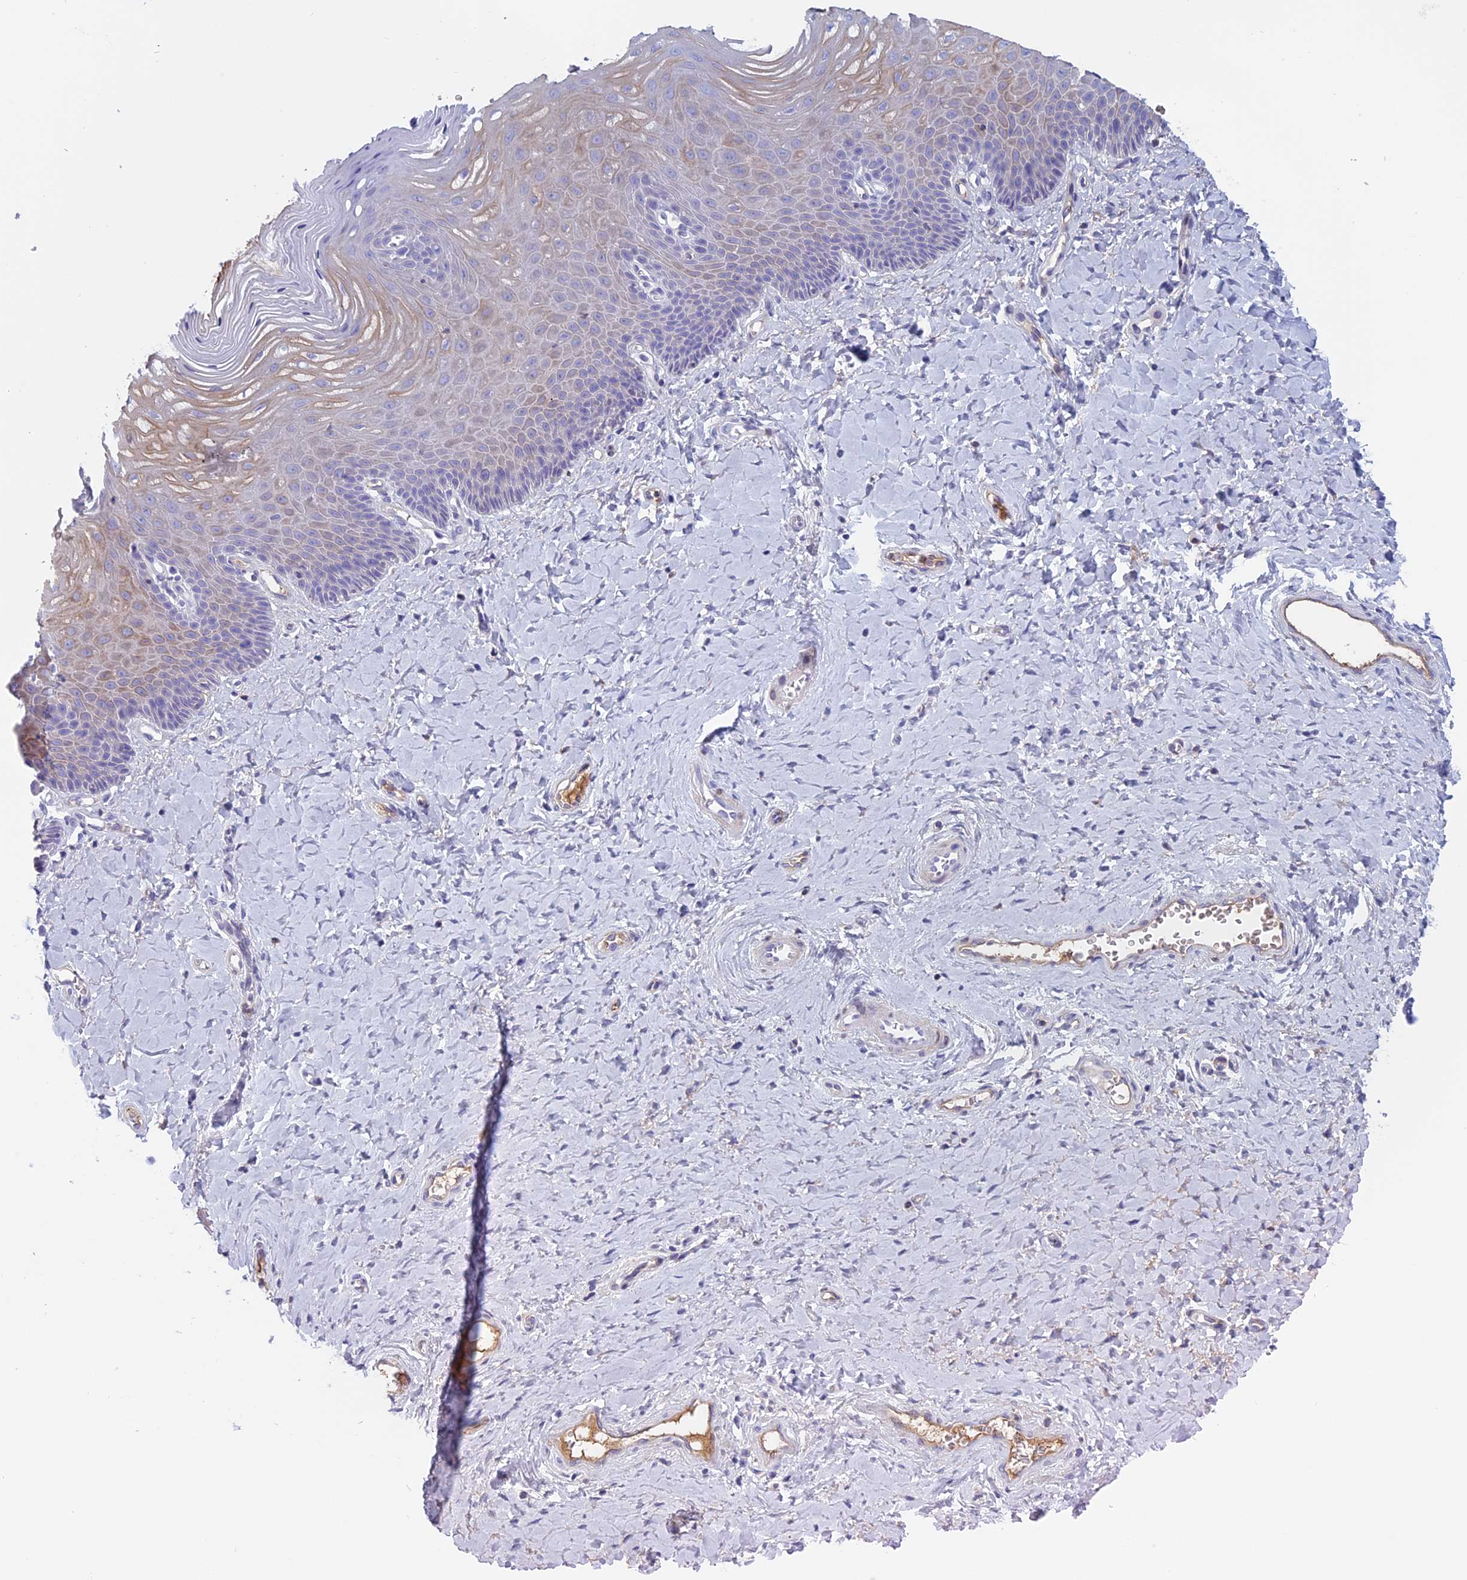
{"staining": {"intensity": "moderate", "quantity": "<25%", "location": "cytoplasmic/membranous"}, "tissue": "vagina", "cell_type": "Squamous epithelial cells", "image_type": "normal", "snomed": [{"axis": "morphology", "description": "Normal tissue, NOS"}, {"axis": "topography", "description": "Vagina"}], "caption": "DAB immunohistochemical staining of benign human vagina shows moderate cytoplasmic/membranous protein positivity in approximately <25% of squamous epithelial cells.", "gene": "ANGPTL2", "patient": {"sex": "female", "age": 65}}